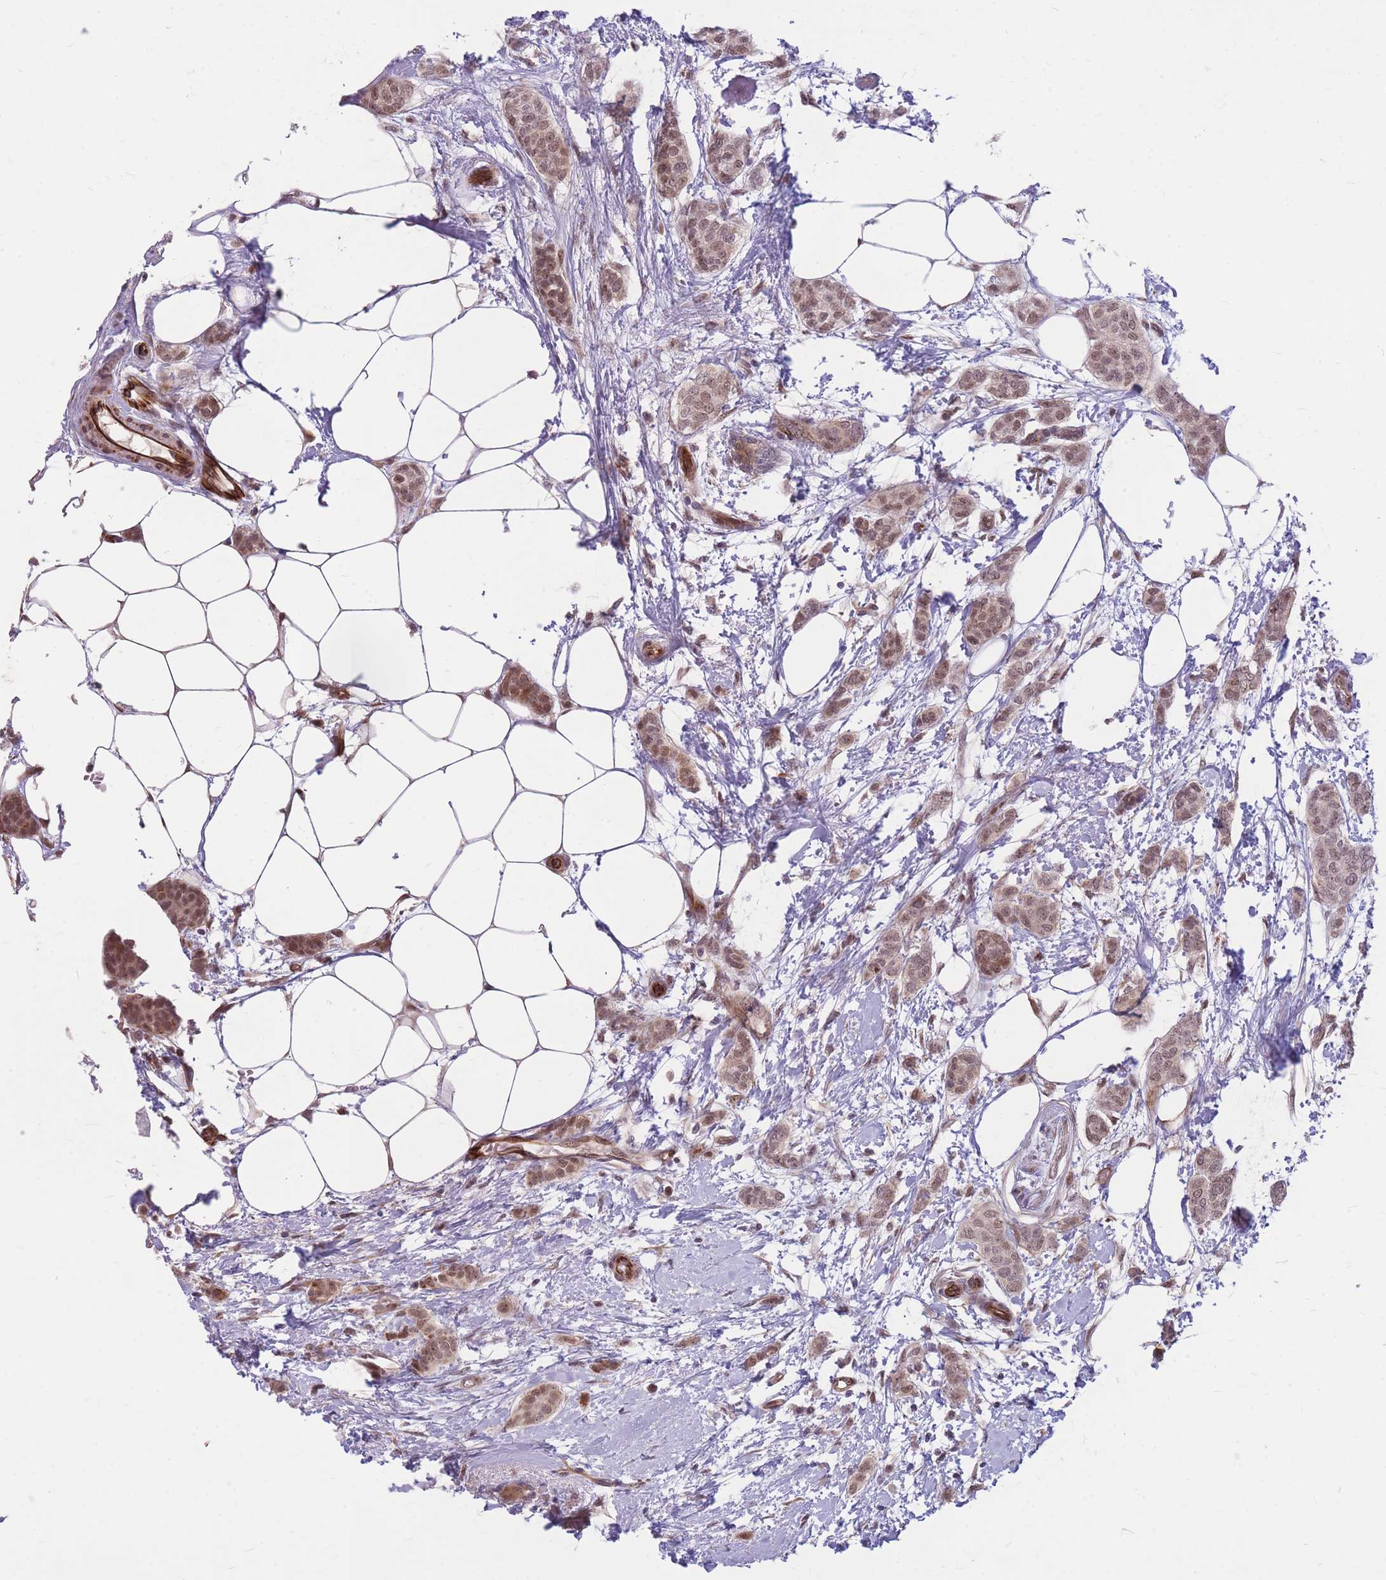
{"staining": {"intensity": "moderate", "quantity": ">75%", "location": "nuclear"}, "tissue": "breast cancer", "cell_type": "Tumor cells", "image_type": "cancer", "snomed": [{"axis": "morphology", "description": "Duct carcinoma"}, {"axis": "topography", "description": "Breast"}], "caption": "Breast intraductal carcinoma stained for a protein shows moderate nuclear positivity in tumor cells.", "gene": "ERCC2", "patient": {"sex": "female", "age": 72}}